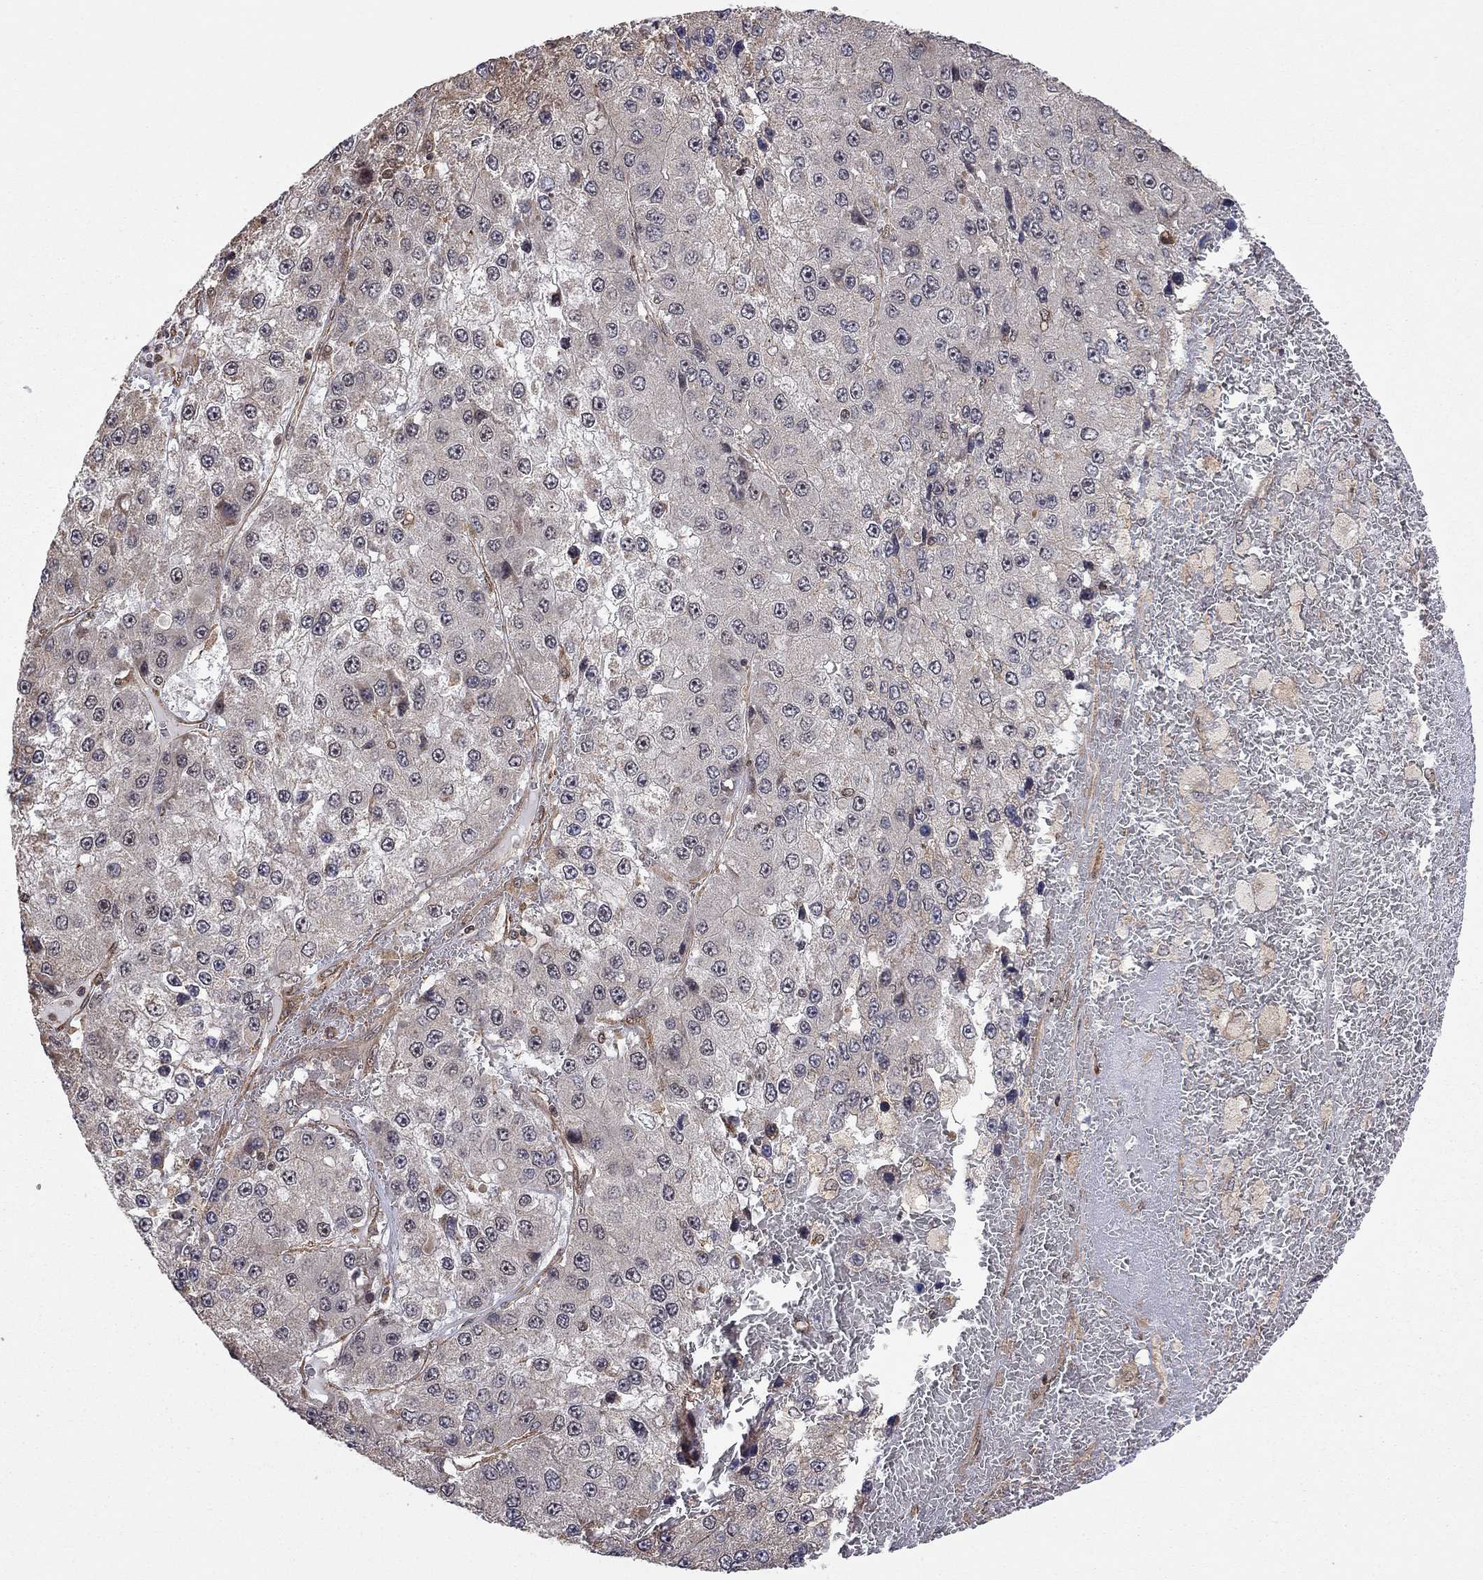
{"staining": {"intensity": "negative", "quantity": "none", "location": "none"}, "tissue": "liver cancer", "cell_type": "Tumor cells", "image_type": "cancer", "snomed": [{"axis": "morphology", "description": "Carcinoma, Hepatocellular, NOS"}, {"axis": "topography", "description": "Liver"}], "caption": "Liver cancer (hepatocellular carcinoma) was stained to show a protein in brown. There is no significant positivity in tumor cells.", "gene": "TDP1", "patient": {"sex": "female", "age": 73}}